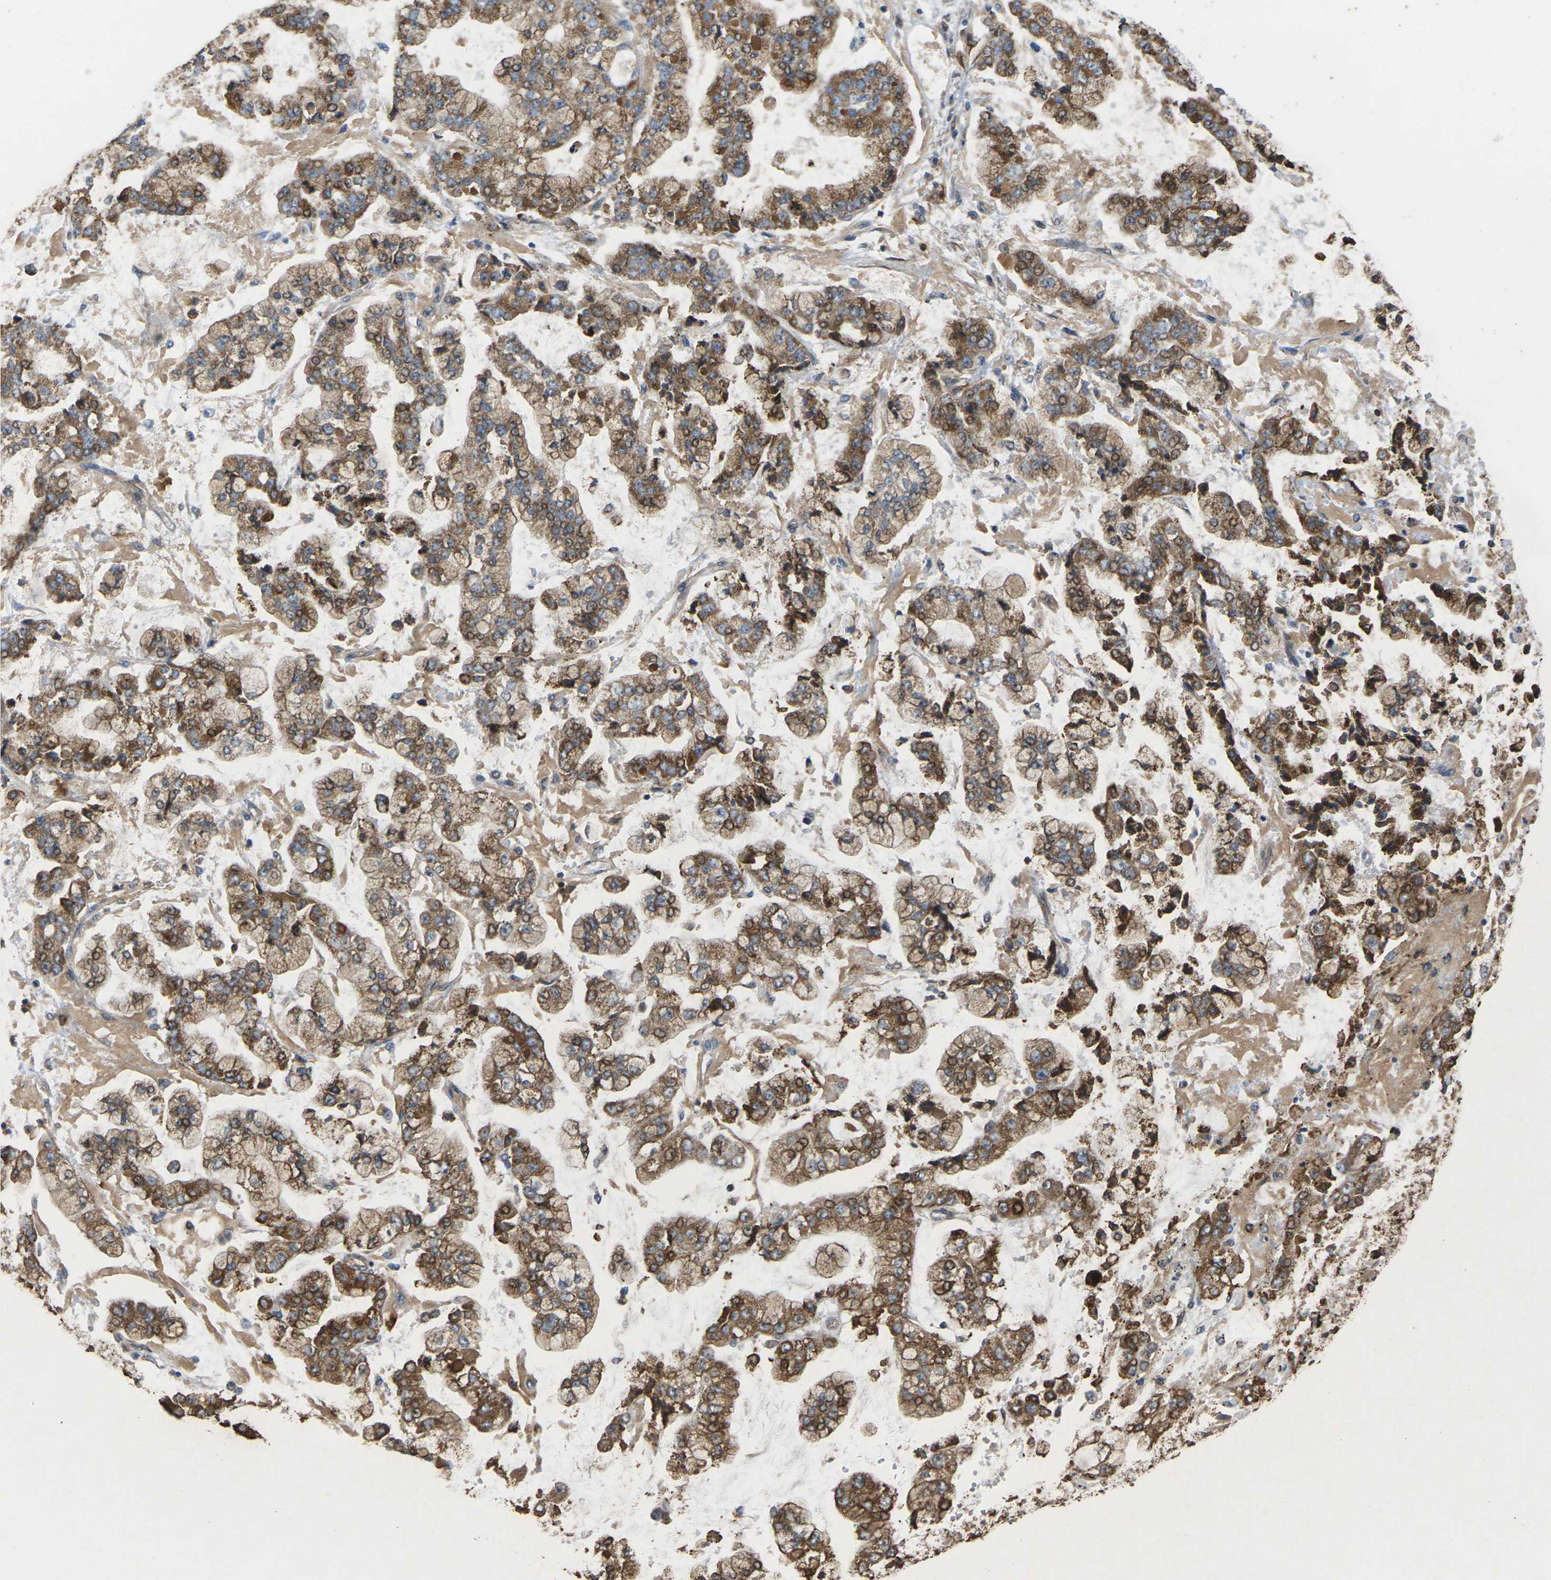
{"staining": {"intensity": "moderate", "quantity": ">75%", "location": "cytoplasmic/membranous"}, "tissue": "stomach cancer", "cell_type": "Tumor cells", "image_type": "cancer", "snomed": [{"axis": "morphology", "description": "Adenocarcinoma, NOS"}, {"axis": "topography", "description": "Stomach"}], "caption": "DAB (3,3'-diaminobenzidine) immunohistochemical staining of stomach cancer displays moderate cytoplasmic/membranous protein expression in about >75% of tumor cells.", "gene": "TIAM1", "patient": {"sex": "male", "age": 76}}